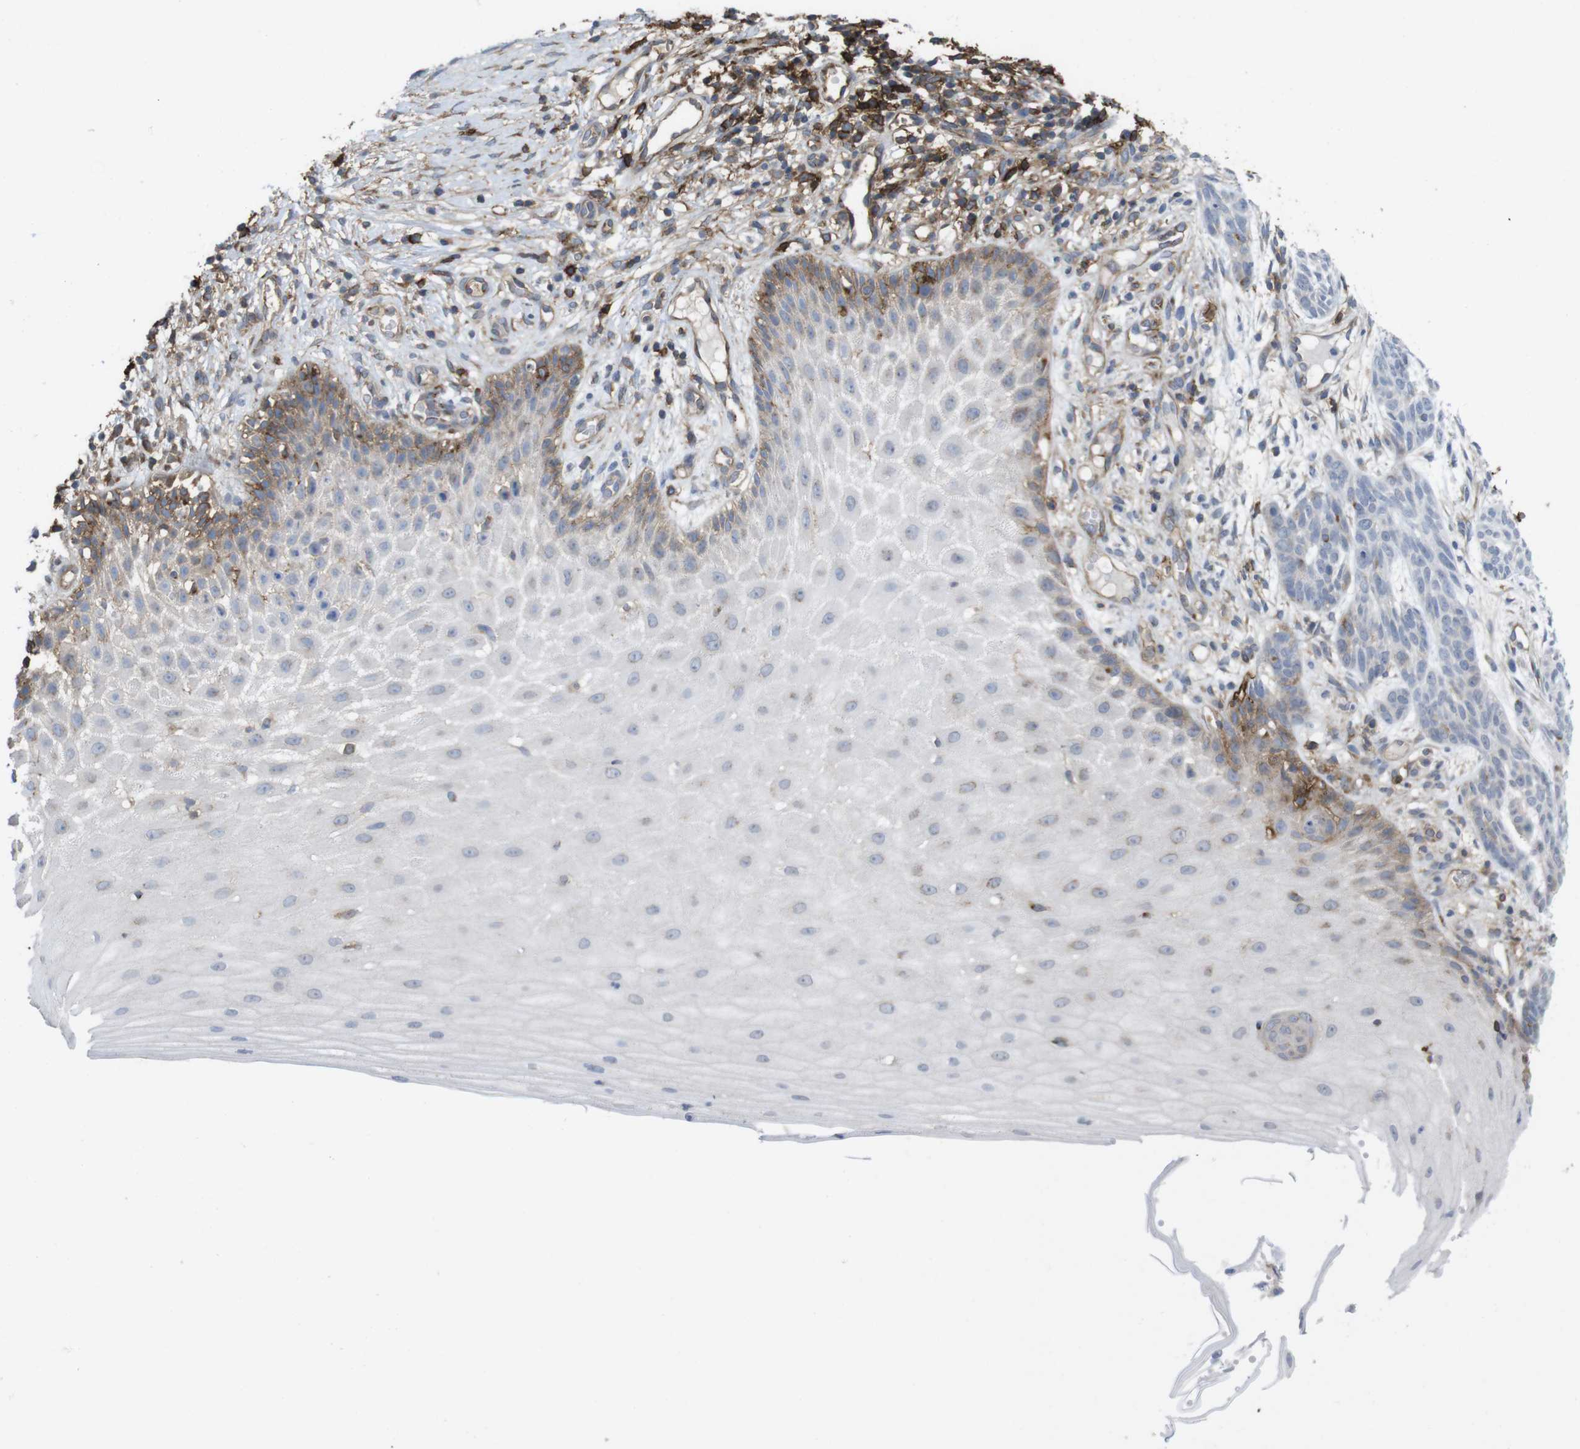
{"staining": {"intensity": "weak", "quantity": "<25%", "location": "cytoplasmic/membranous"}, "tissue": "skin cancer", "cell_type": "Tumor cells", "image_type": "cancer", "snomed": [{"axis": "morphology", "description": "Basal cell carcinoma"}, {"axis": "topography", "description": "Skin"}], "caption": "Tumor cells show no significant positivity in skin cancer.", "gene": "CCR6", "patient": {"sex": "female", "age": 59}}